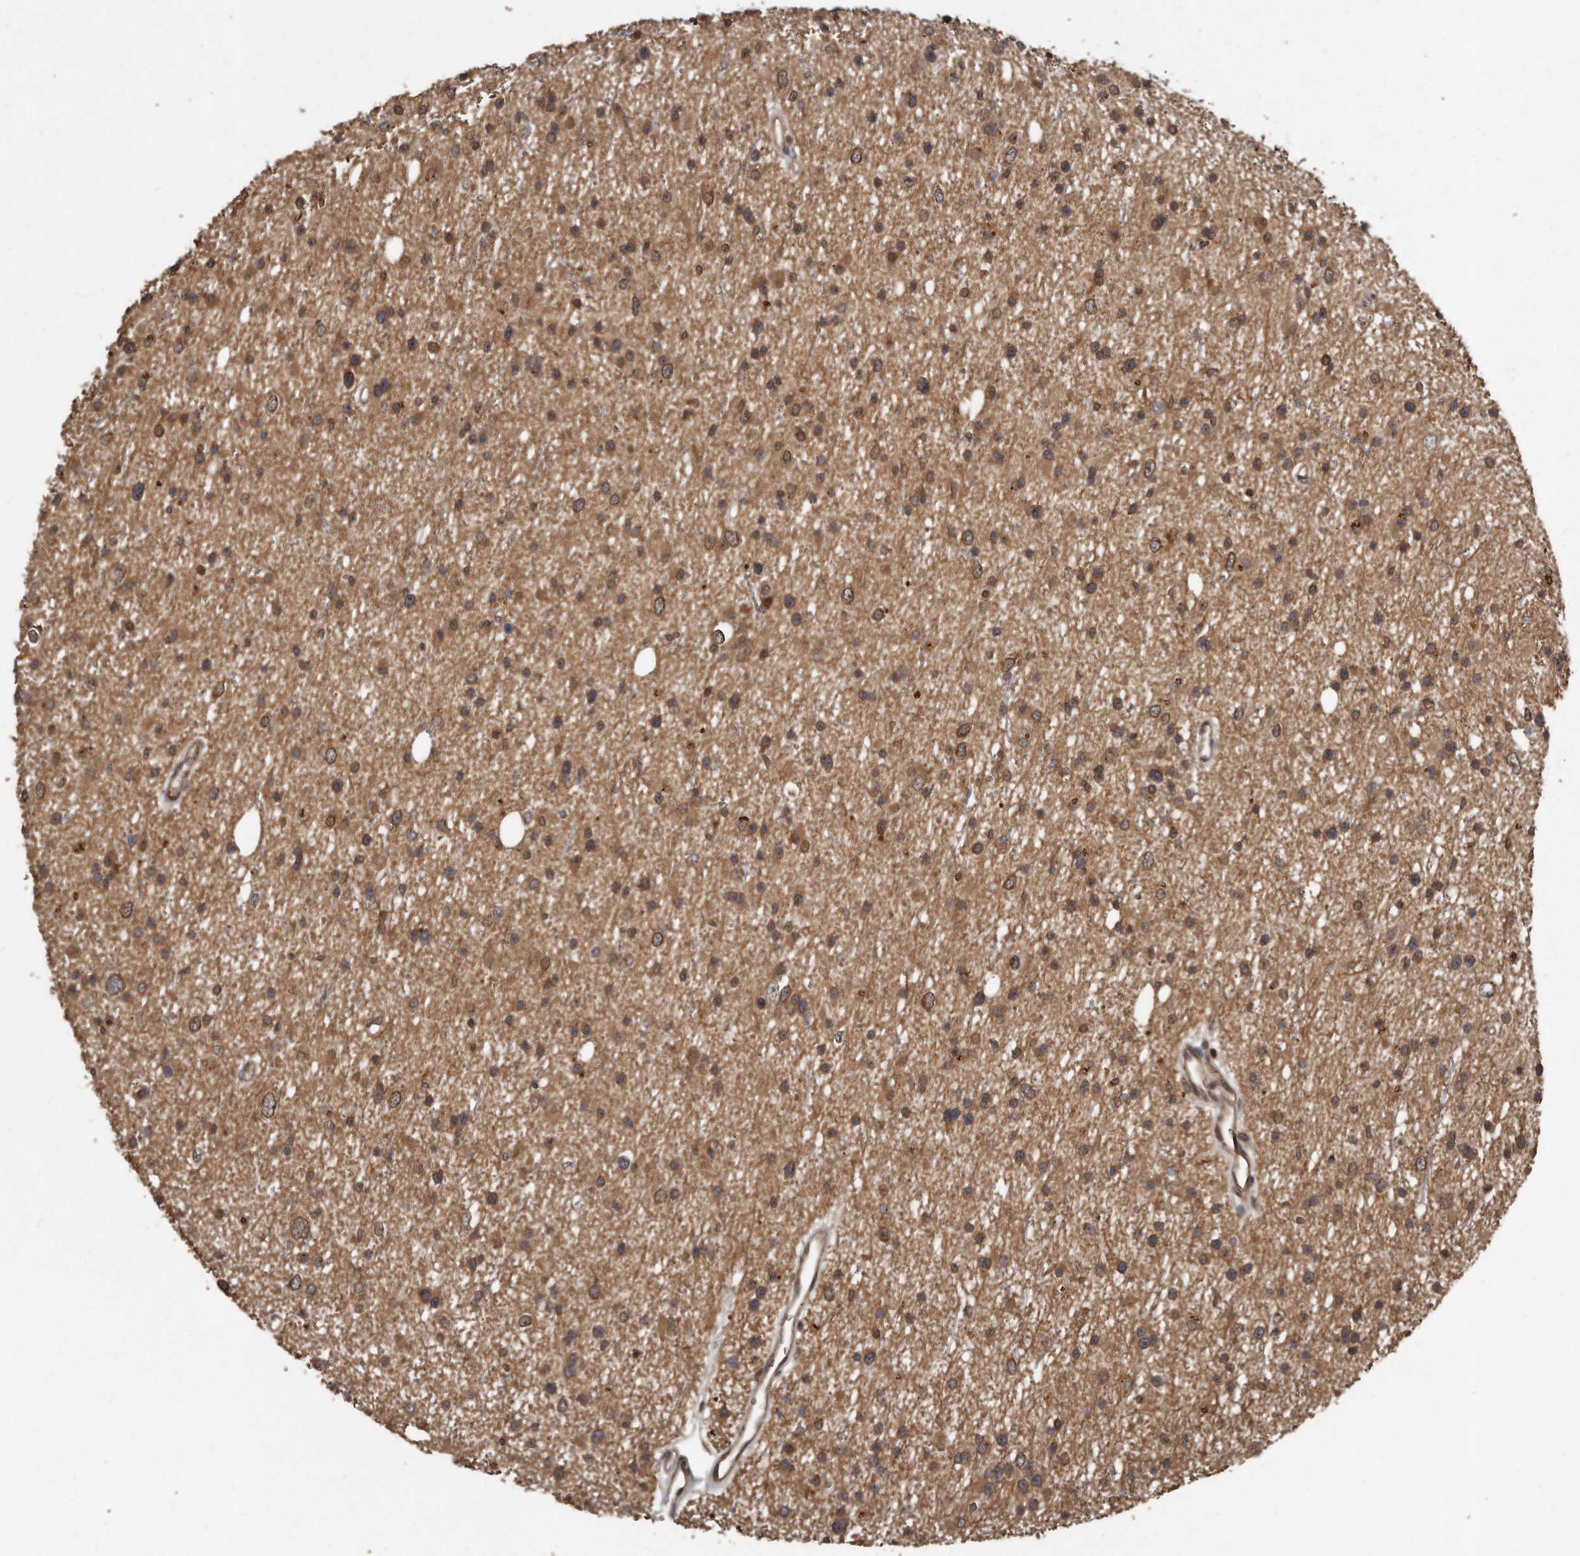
{"staining": {"intensity": "moderate", "quantity": ">75%", "location": "cytoplasmic/membranous,nuclear"}, "tissue": "glioma", "cell_type": "Tumor cells", "image_type": "cancer", "snomed": [{"axis": "morphology", "description": "Glioma, malignant, Low grade"}, {"axis": "topography", "description": "Cerebral cortex"}], "caption": "Protein staining reveals moderate cytoplasmic/membranous and nuclear positivity in approximately >75% of tumor cells in glioma.", "gene": "GCH1", "patient": {"sex": "female", "age": 39}}